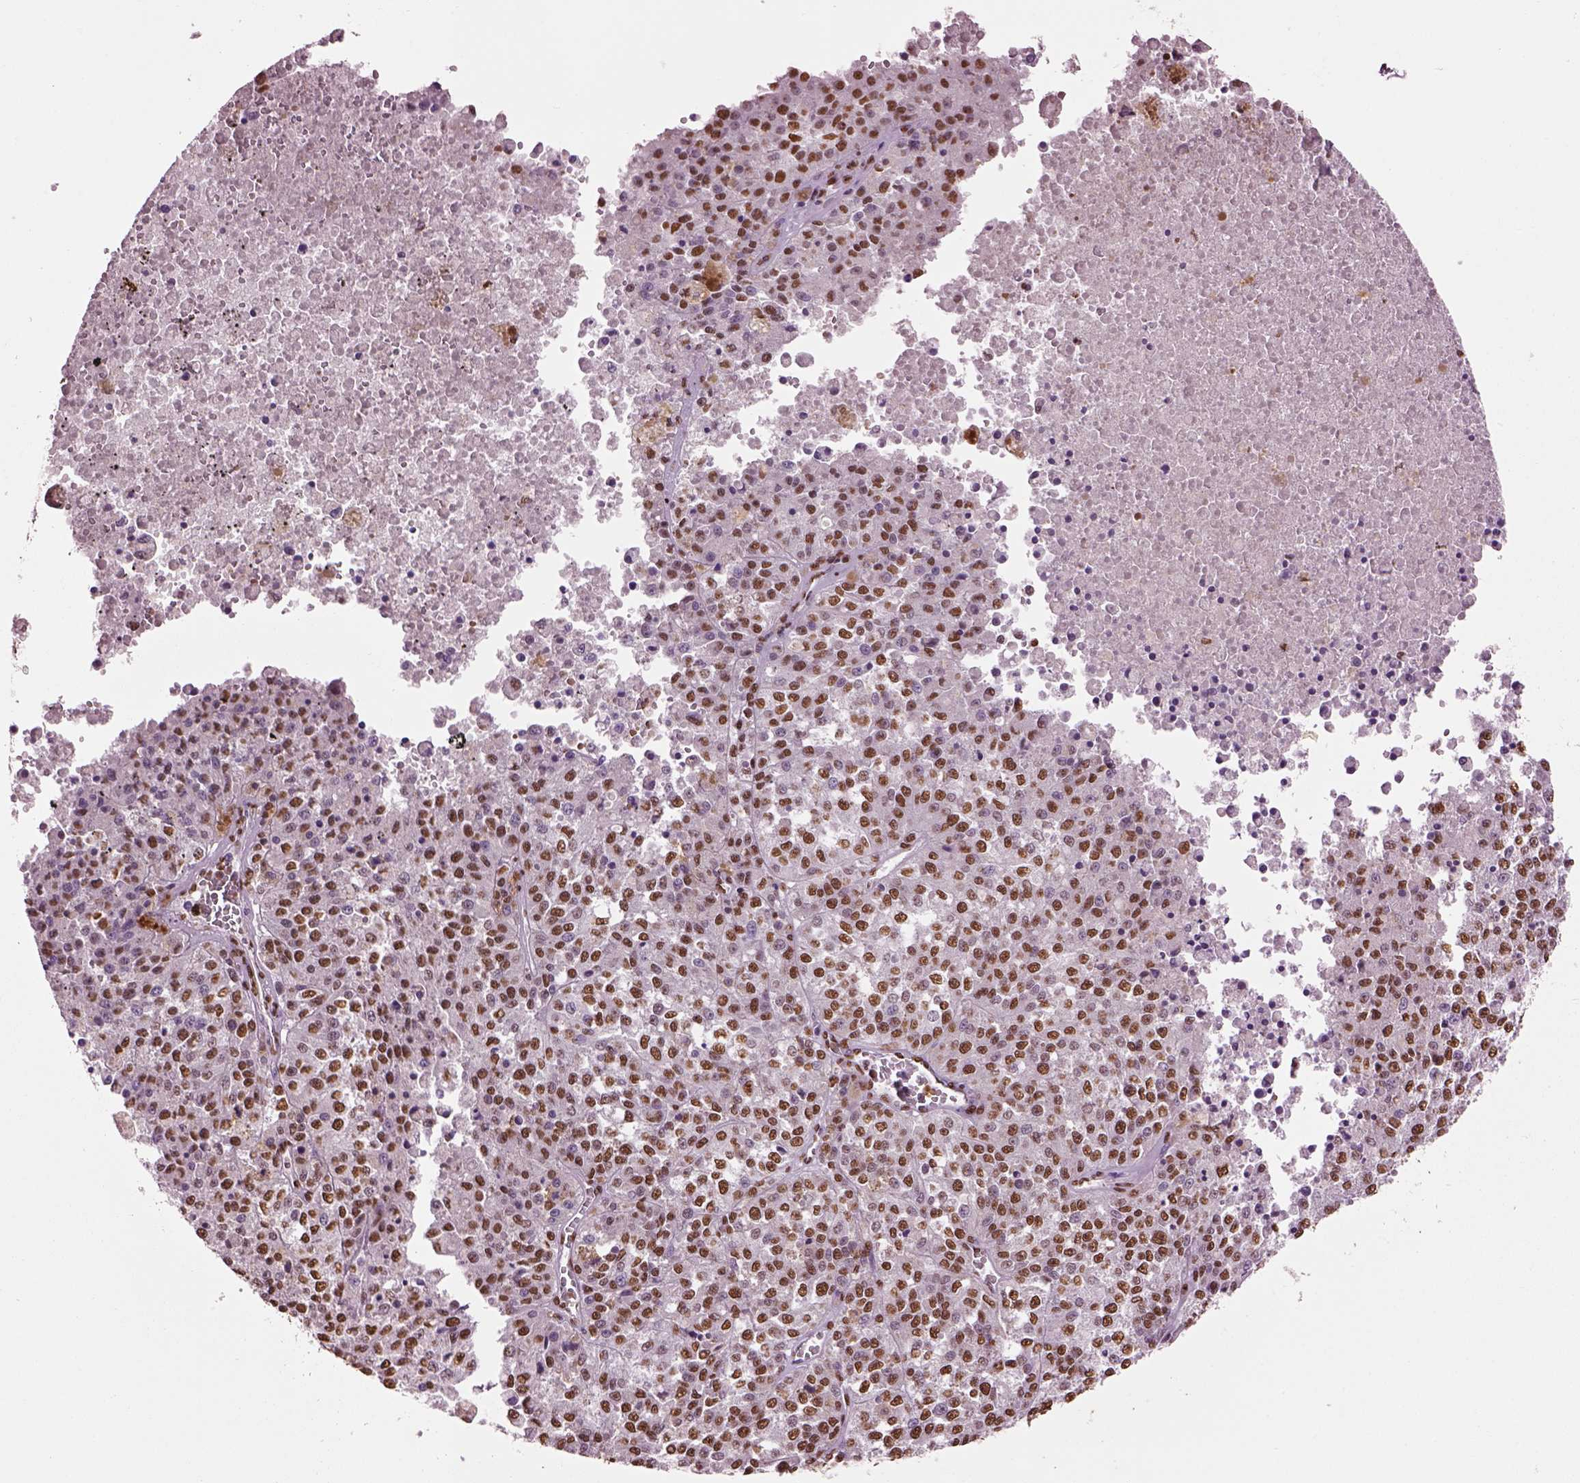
{"staining": {"intensity": "moderate", "quantity": "25%-75%", "location": "nuclear"}, "tissue": "melanoma", "cell_type": "Tumor cells", "image_type": "cancer", "snomed": [{"axis": "morphology", "description": "Malignant melanoma, Metastatic site"}, {"axis": "topography", "description": "Lymph node"}], "caption": "This photomicrograph reveals malignant melanoma (metastatic site) stained with IHC to label a protein in brown. The nuclear of tumor cells show moderate positivity for the protein. Nuclei are counter-stained blue.", "gene": "DDX3X", "patient": {"sex": "female", "age": 64}}